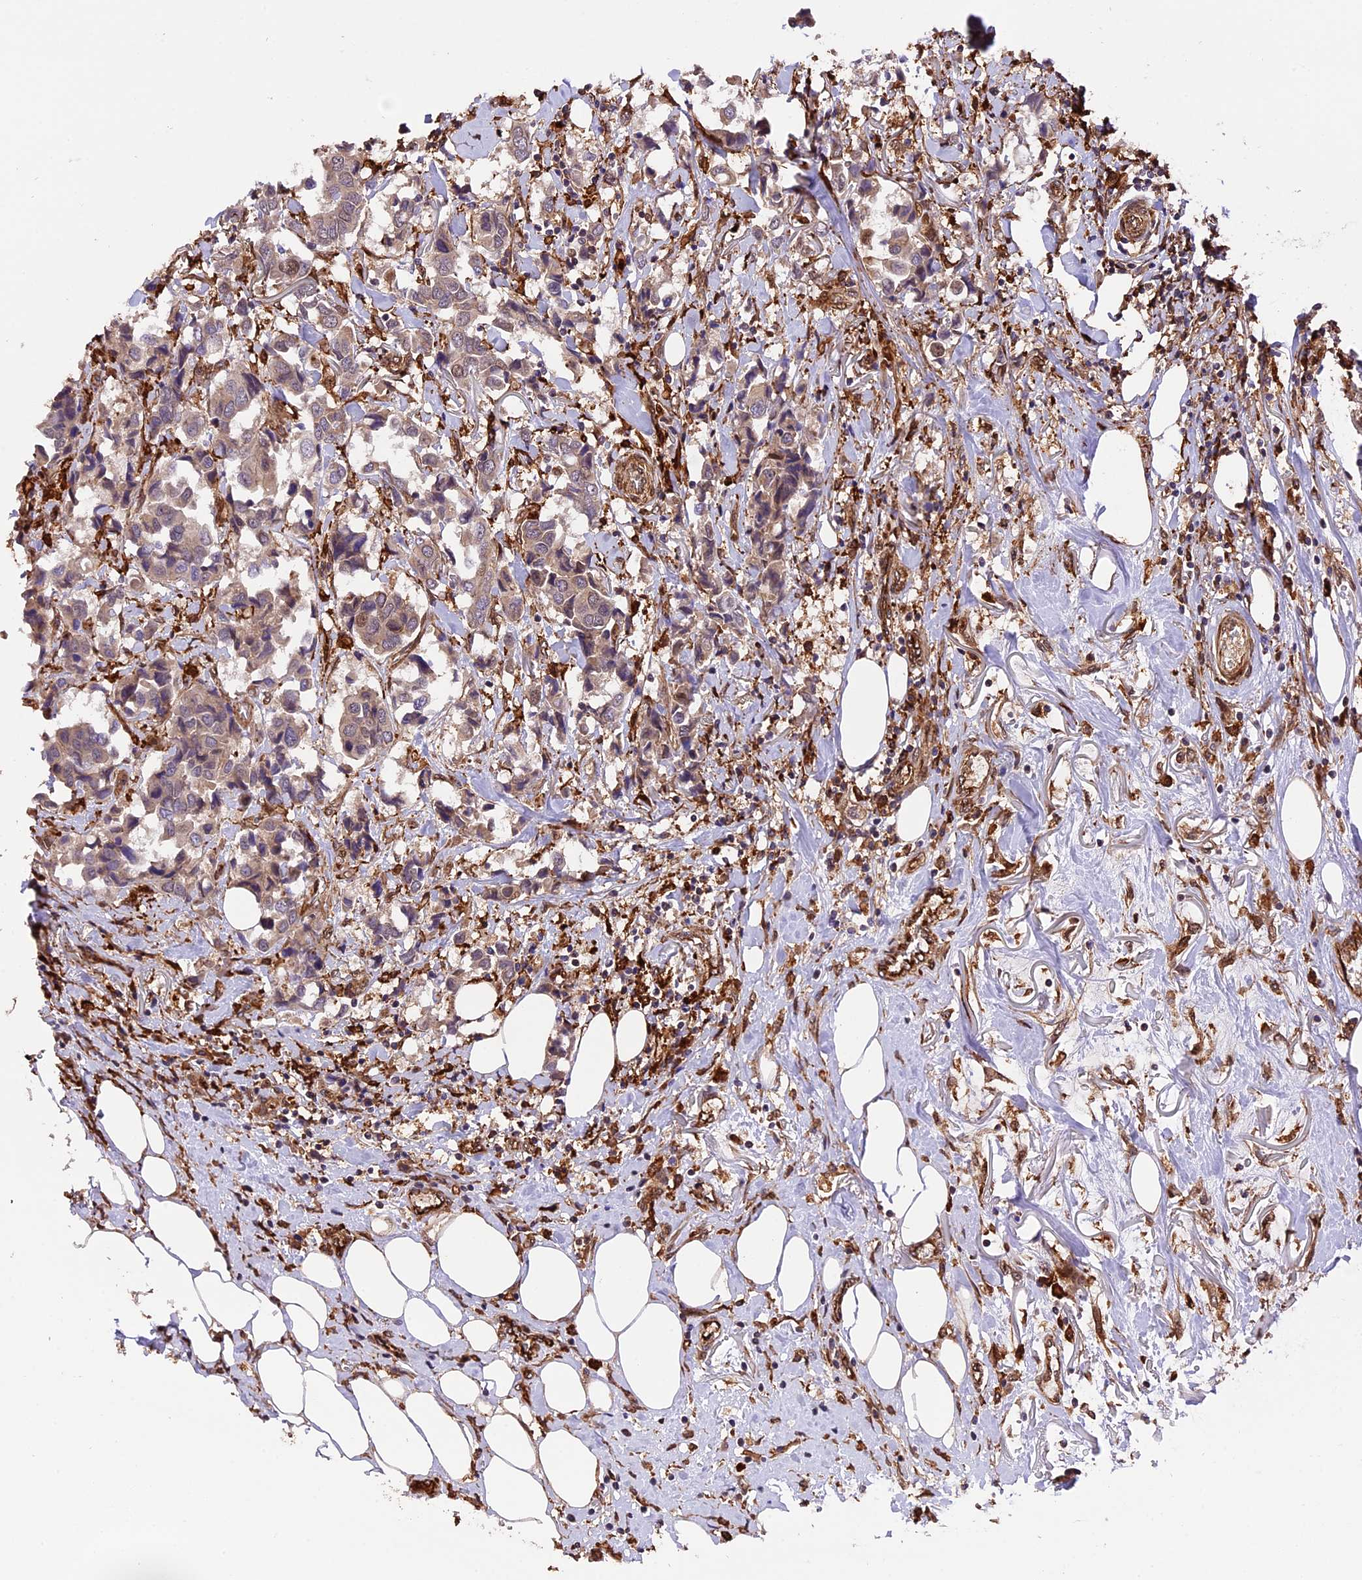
{"staining": {"intensity": "weak", "quantity": ">75%", "location": "cytoplasmic/membranous"}, "tissue": "breast cancer", "cell_type": "Tumor cells", "image_type": "cancer", "snomed": [{"axis": "morphology", "description": "Duct carcinoma"}, {"axis": "topography", "description": "Breast"}], "caption": "Immunohistochemistry (IHC) image of neoplastic tissue: breast cancer (intraductal carcinoma) stained using IHC exhibits low levels of weak protein expression localized specifically in the cytoplasmic/membranous of tumor cells, appearing as a cytoplasmic/membranous brown color.", "gene": "HERPUD1", "patient": {"sex": "female", "age": 80}}